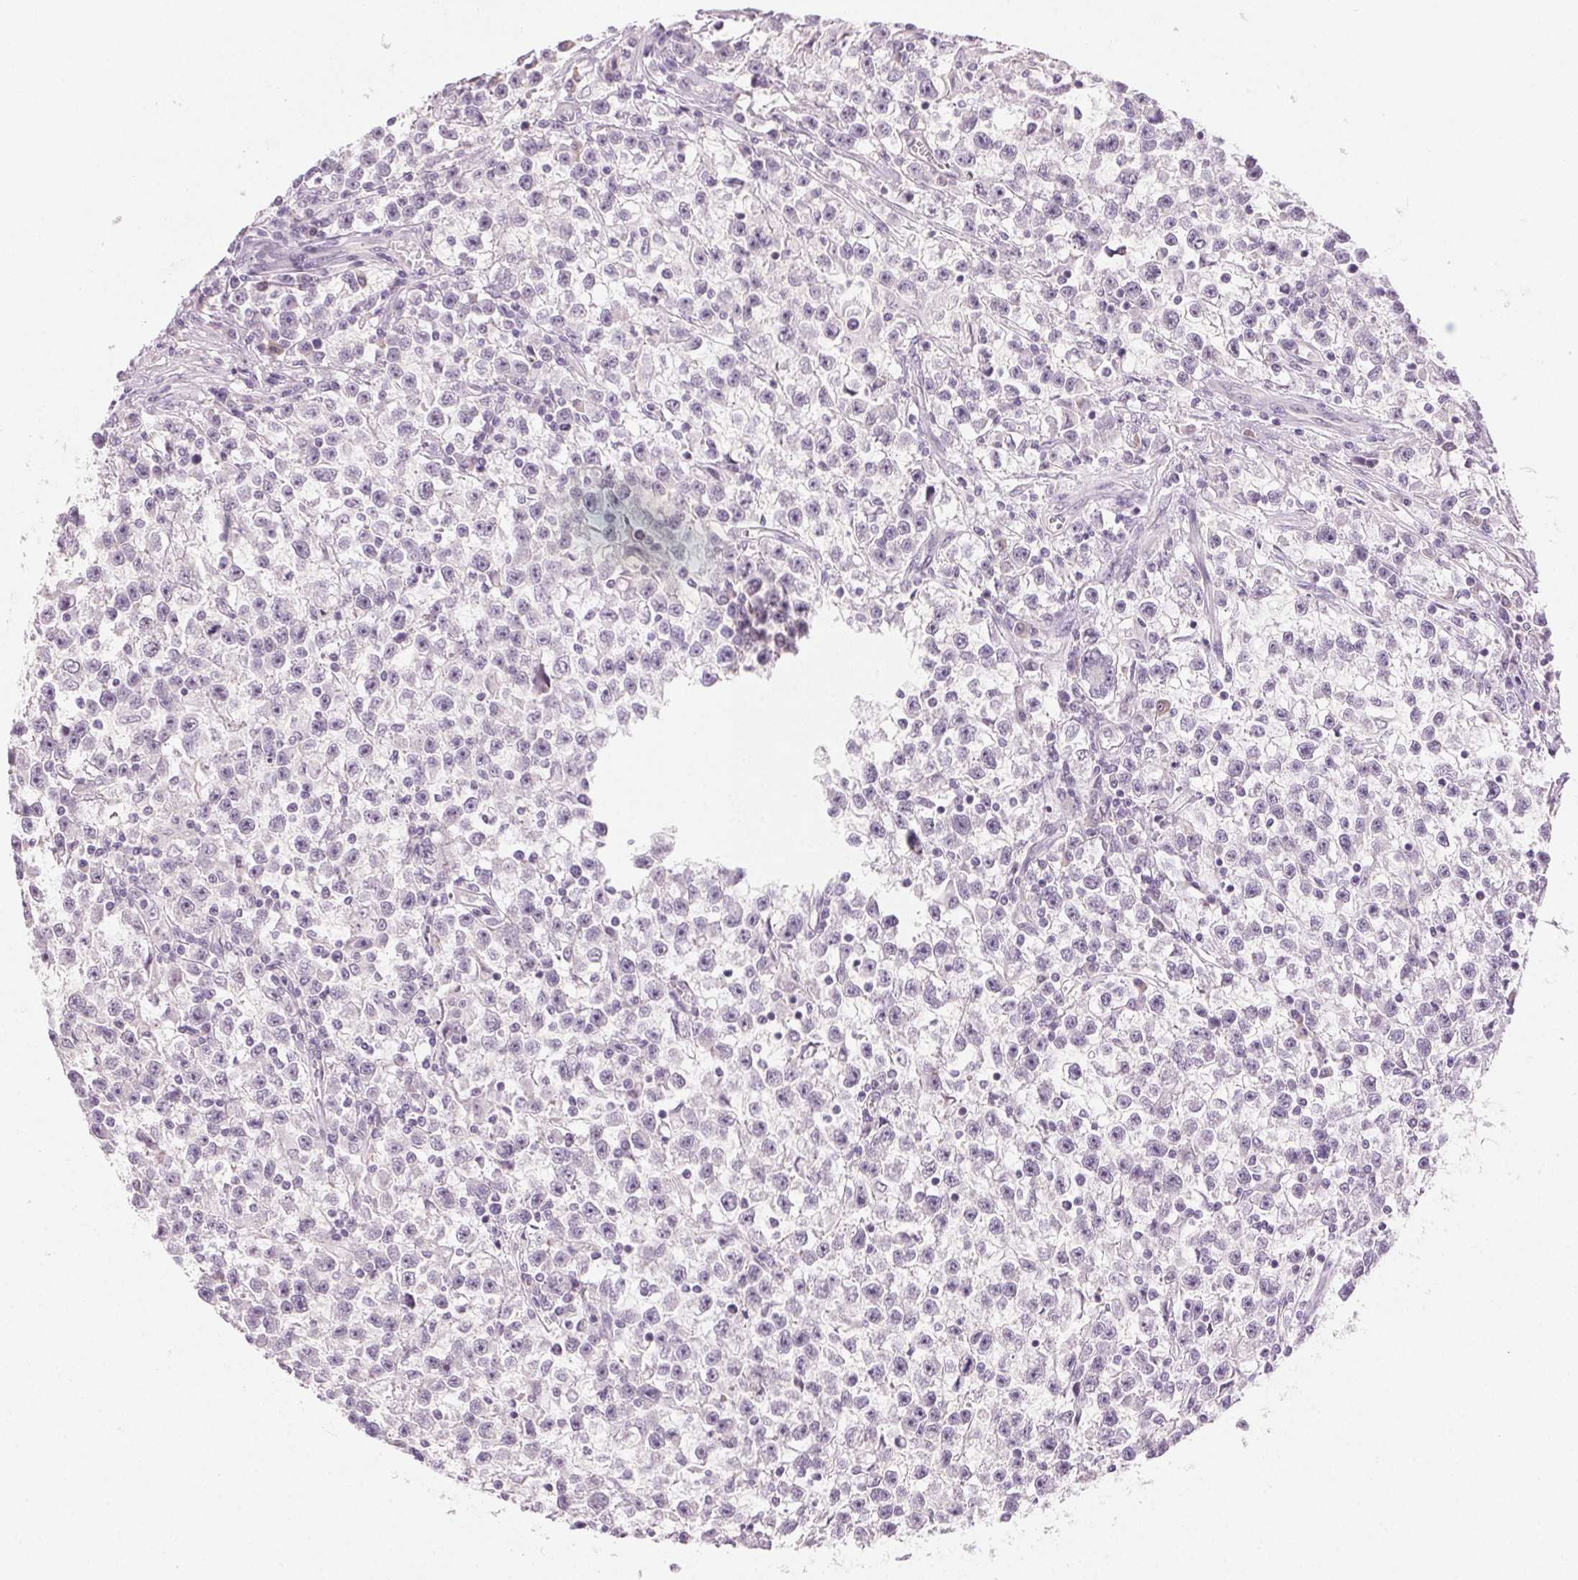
{"staining": {"intensity": "negative", "quantity": "none", "location": "none"}, "tissue": "testis cancer", "cell_type": "Tumor cells", "image_type": "cancer", "snomed": [{"axis": "morphology", "description": "Seminoma, NOS"}, {"axis": "topography", "description": "Testis"}], "caption": "This is an immunohistochemistry photomicrograph of human testis seminoma. There is no positivity in tumor cells.", "gene": "HSF5", "patient": {"sex": "male", "age": 31}}